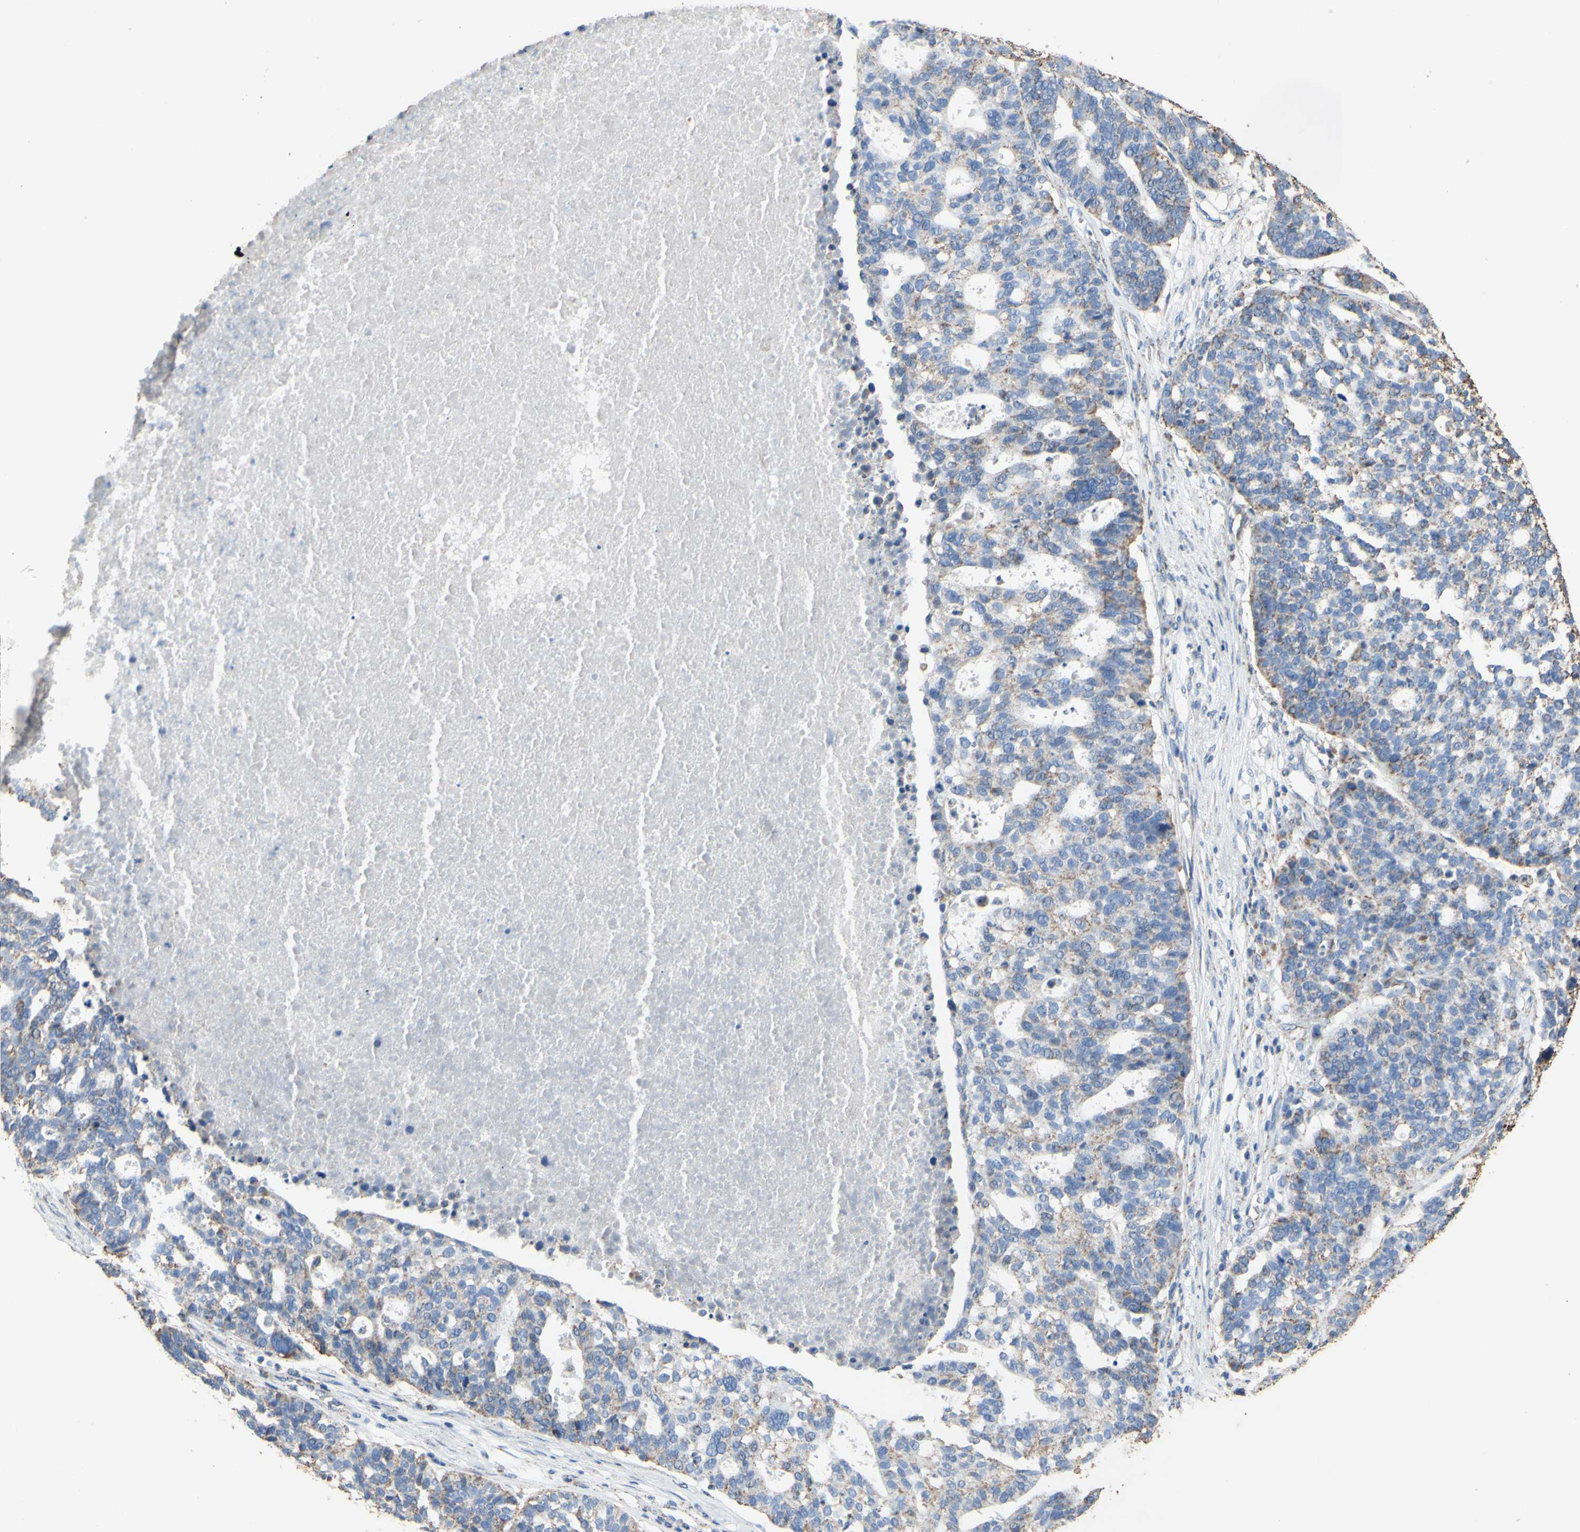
{"staining": {"intensity": "weak", "quantity": "<25%", "location": "cytoplasmic/membranous"}, "tissue": "ovarian cancer", "cell_type": "Tumor cells", "image_type": "cancer", "snomed": [{"axis": "morphology", "description": "Cystadenocarcinoma, serous, NOS"}, {"axis": "topography", "description": "Ovary"}], "caption": "This is a micrograph of IHC staining of ovarian cancer, which shows no expression in tumor cells. The staining is performed using DAB brown chromogen with nuclei counter-stained in using hematoxylin.", "gene": "CMKLR2", "patient": {"sex": "female", "age": 59}}